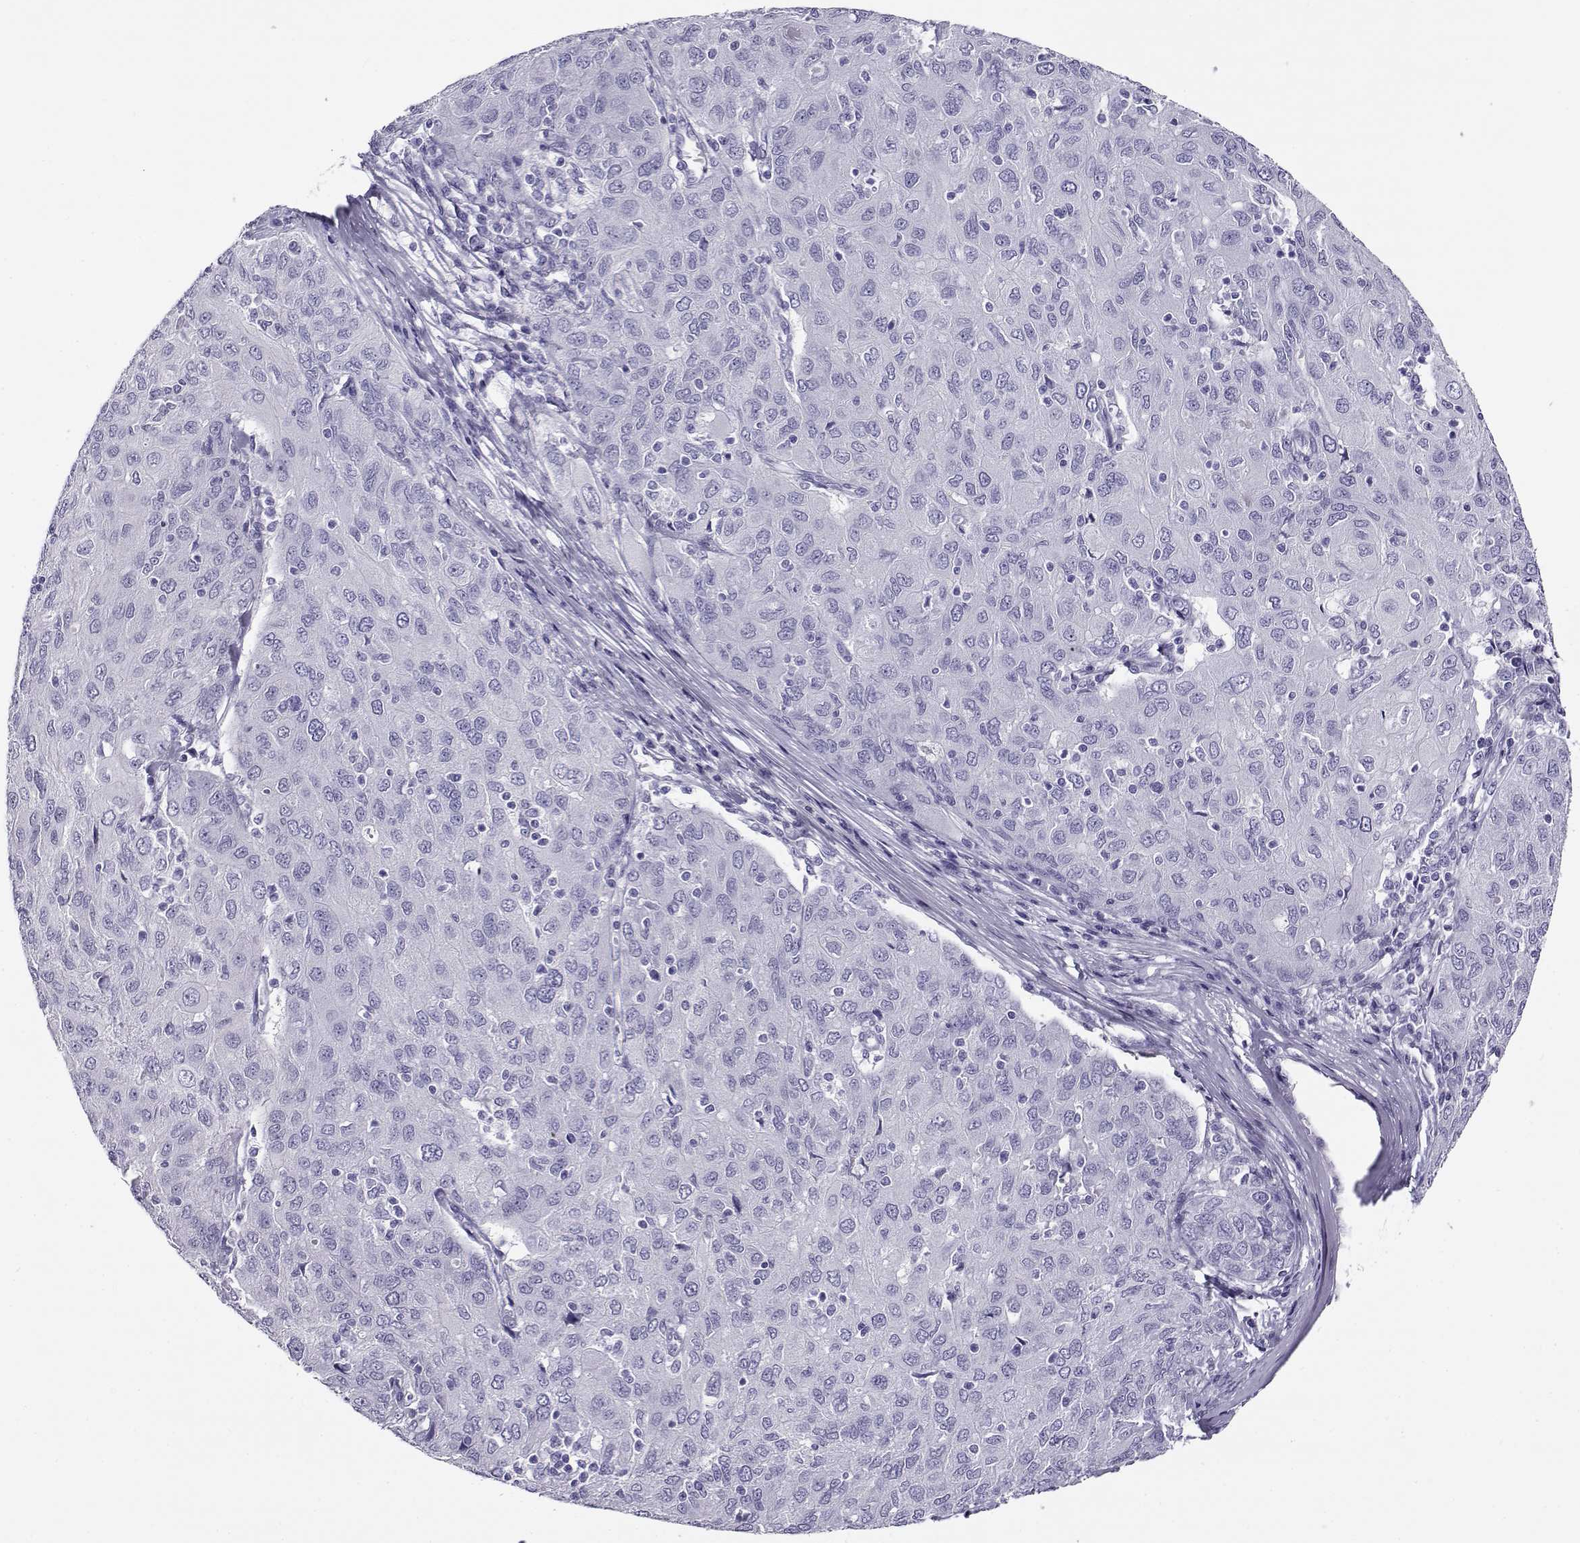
{"staining": {"intensity": "negative", "quantity": "none", "location": "none"}, "tissue": "ovarian cancer", "cell_type": "Tumor cells", "image_type": "cancer", "snomed": [{"axis": "morphology", "description": "Carcinoma, endometroid"}, {"axis": "topography", "description": "Ovary"}], "caption": "This is an IHC histopathology image of endometroid carcinoma (ovarian). There is no positivity in tumor cells.", "gene": "RHOXF2", "patient": {"sex": "female", "age": 50}}